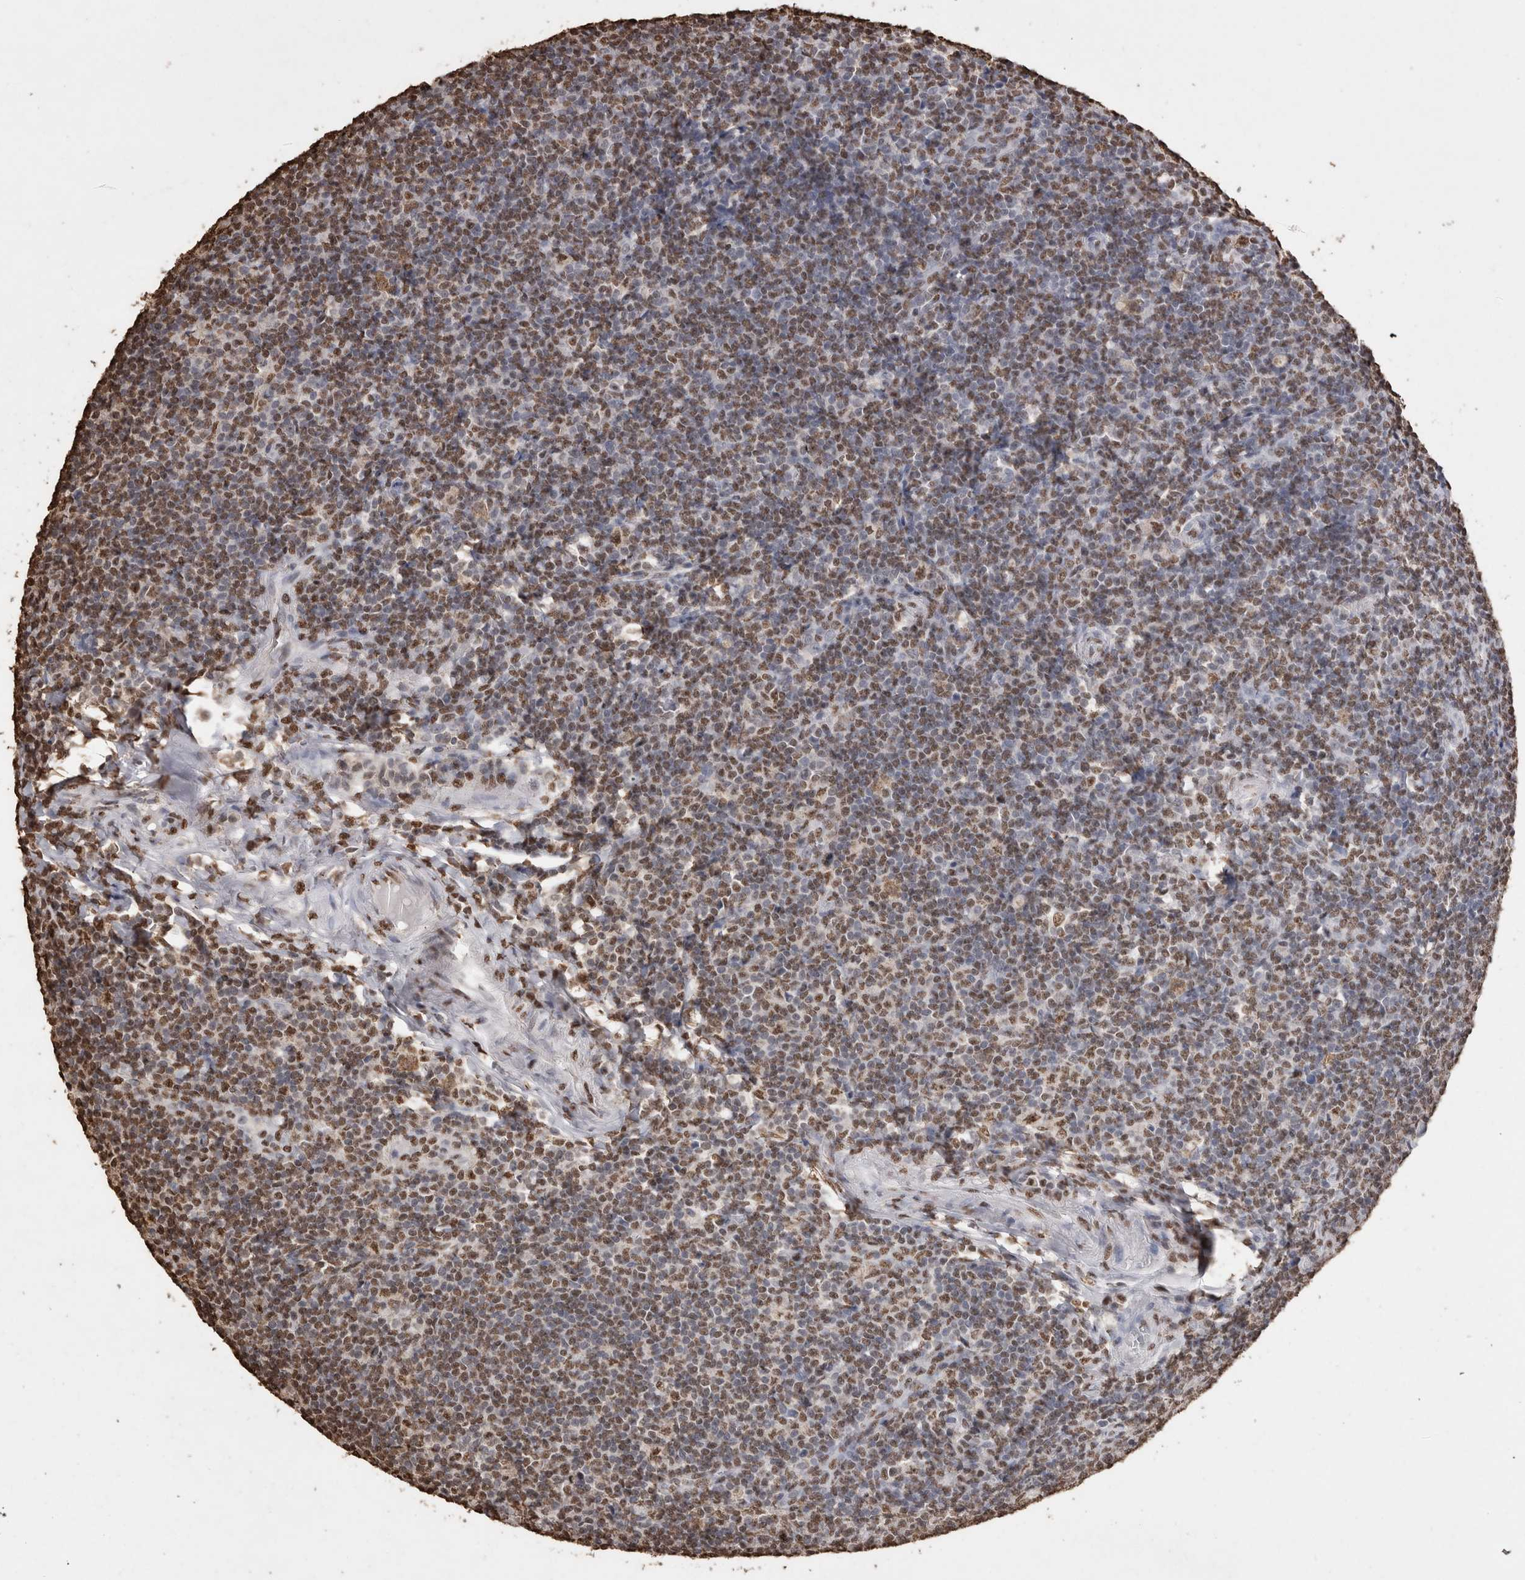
{"staining": {"intensity": "moderate", "quantity": "25%-75%", "location": "nuclear"}, "tissue": "tonsil", "cell_type": "Germinal center cells", "image_type": "normal", "snomed": [{"axis": "morphology", "description": "Normal tissue, NOS"}, {"axis": "topography", "description": "Tonsil"}], "caption": "Immunohistochemical staining of unremarkable tonsil exhibits medium levels of moderate nuclear staining in about 25%-75% of germinal center cells.", "gene": "NTHL1", "patient": {"sex": "male", "age": 37}}